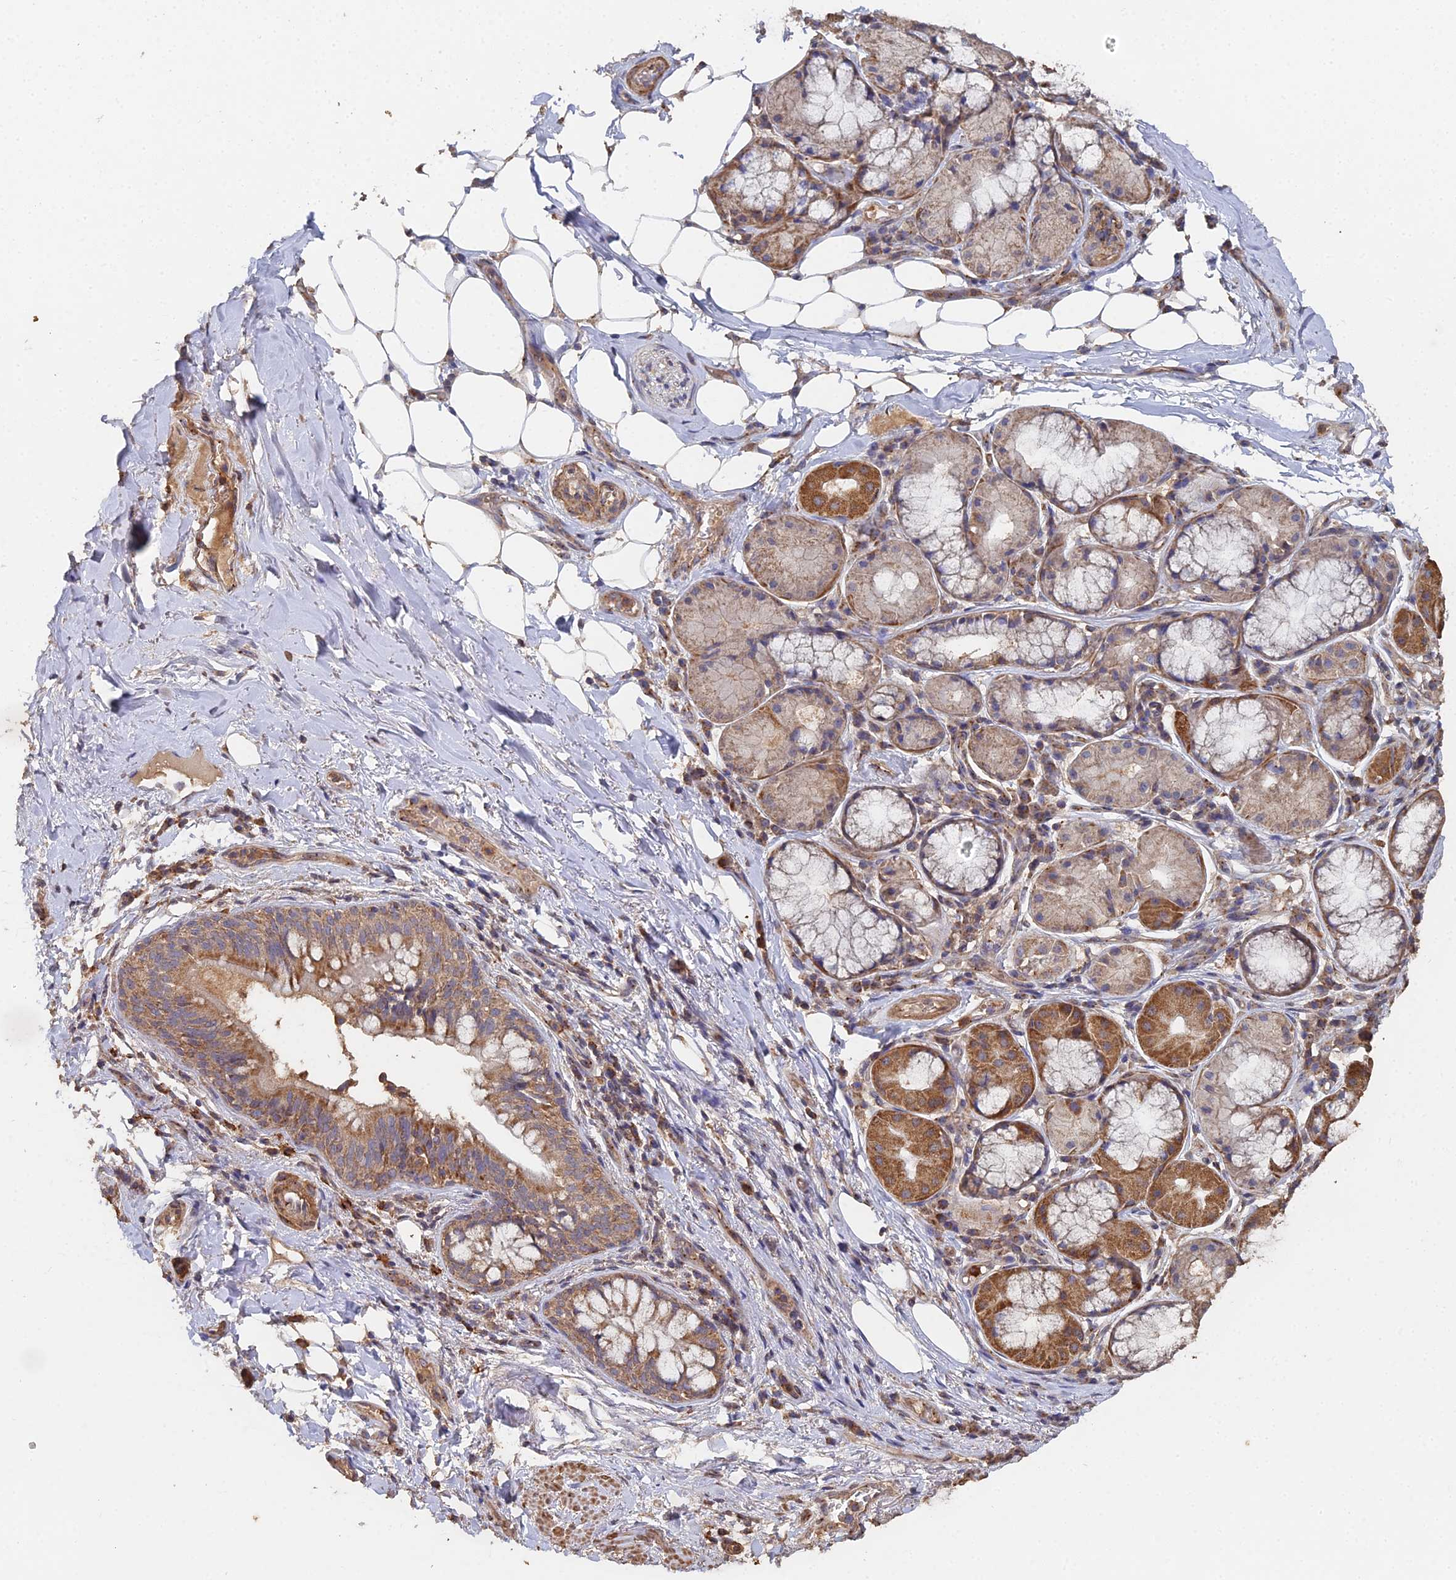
{"staining": {"intensity": "moderate", "quantity": ">75%", "location": "cytoplasmic/membranous"}, "tissue": "adipose tissue", "cell_type": "Adipocytes", "image_type": "normal", "snomed": [{"axis": "morphology", "description": "Normal tissue, NOS"}, {"axis": "topography", "description": "Lymph node"}, {"axis": "topography", "description": "Cartilage tissue"}, {"axis": "topography", "description": "Bronchus"}], "caption": "High-magnification brightfield microscopy of normal adipose tissue stained with DAB (brown) and counterstained with hematoxylin (blue). adipocytes exhibit moderate cytoplasmic/membranous staining is identified in approximately>75% of cells.", "gene": "SPANXN4", "patient": {"sex": "male", "age": 63}}